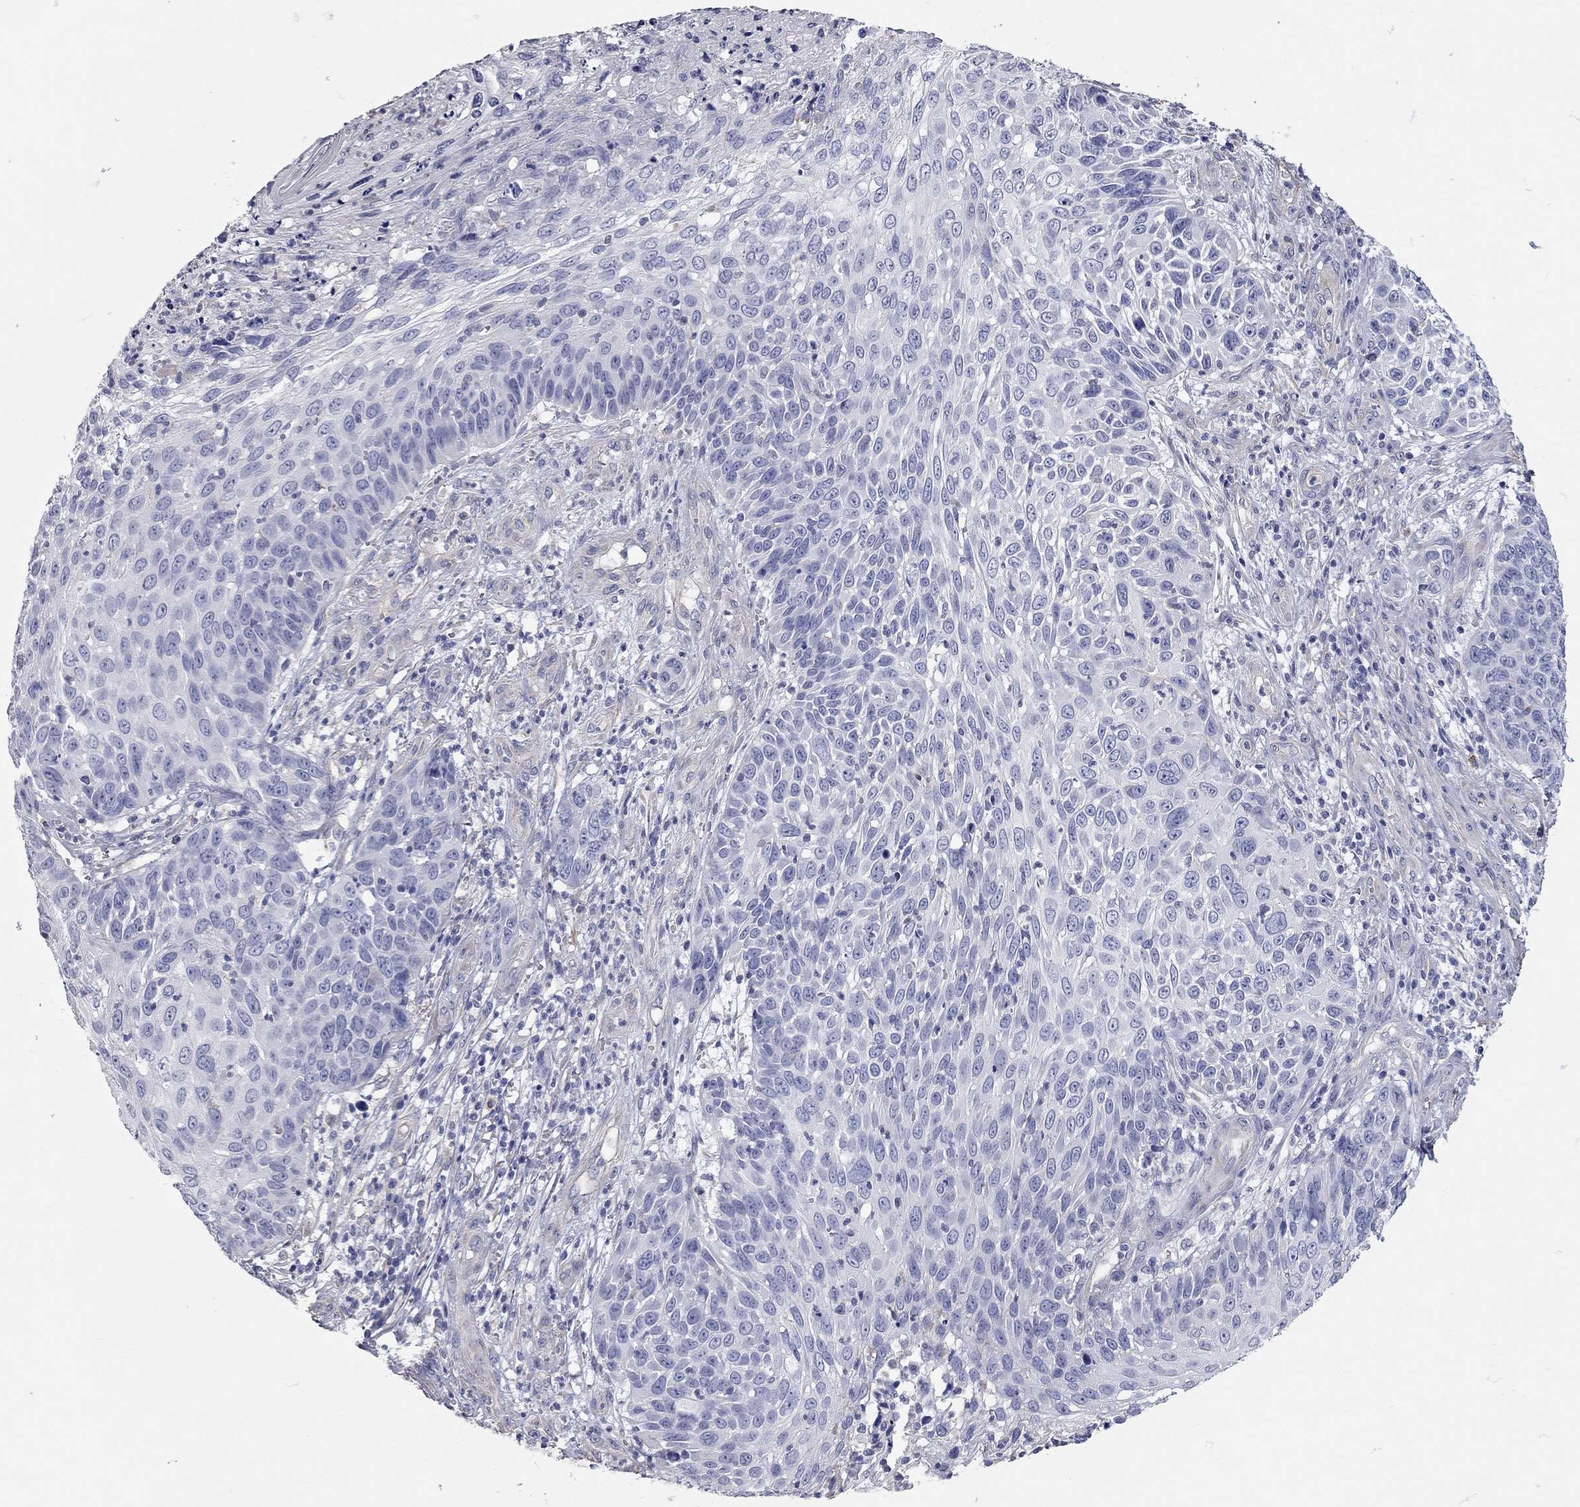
{"staining": {"intensity": "negative", "quantity": "none", "location": "none"}, "tissue": "skin cancer", "cell_type": "Tumor cells", "image_type": "cancer", "snomed": [{"axis": "morphology", "description": "Squamous cell carcinoma, NOS"}, {"axis": "topography", "description": "Skin"}], "caption": "Image shows no significant protein positivity in tumor cells of skin cancer.", "gene": "C10orf90", "patient": {"sex": "male", "age": 92}}